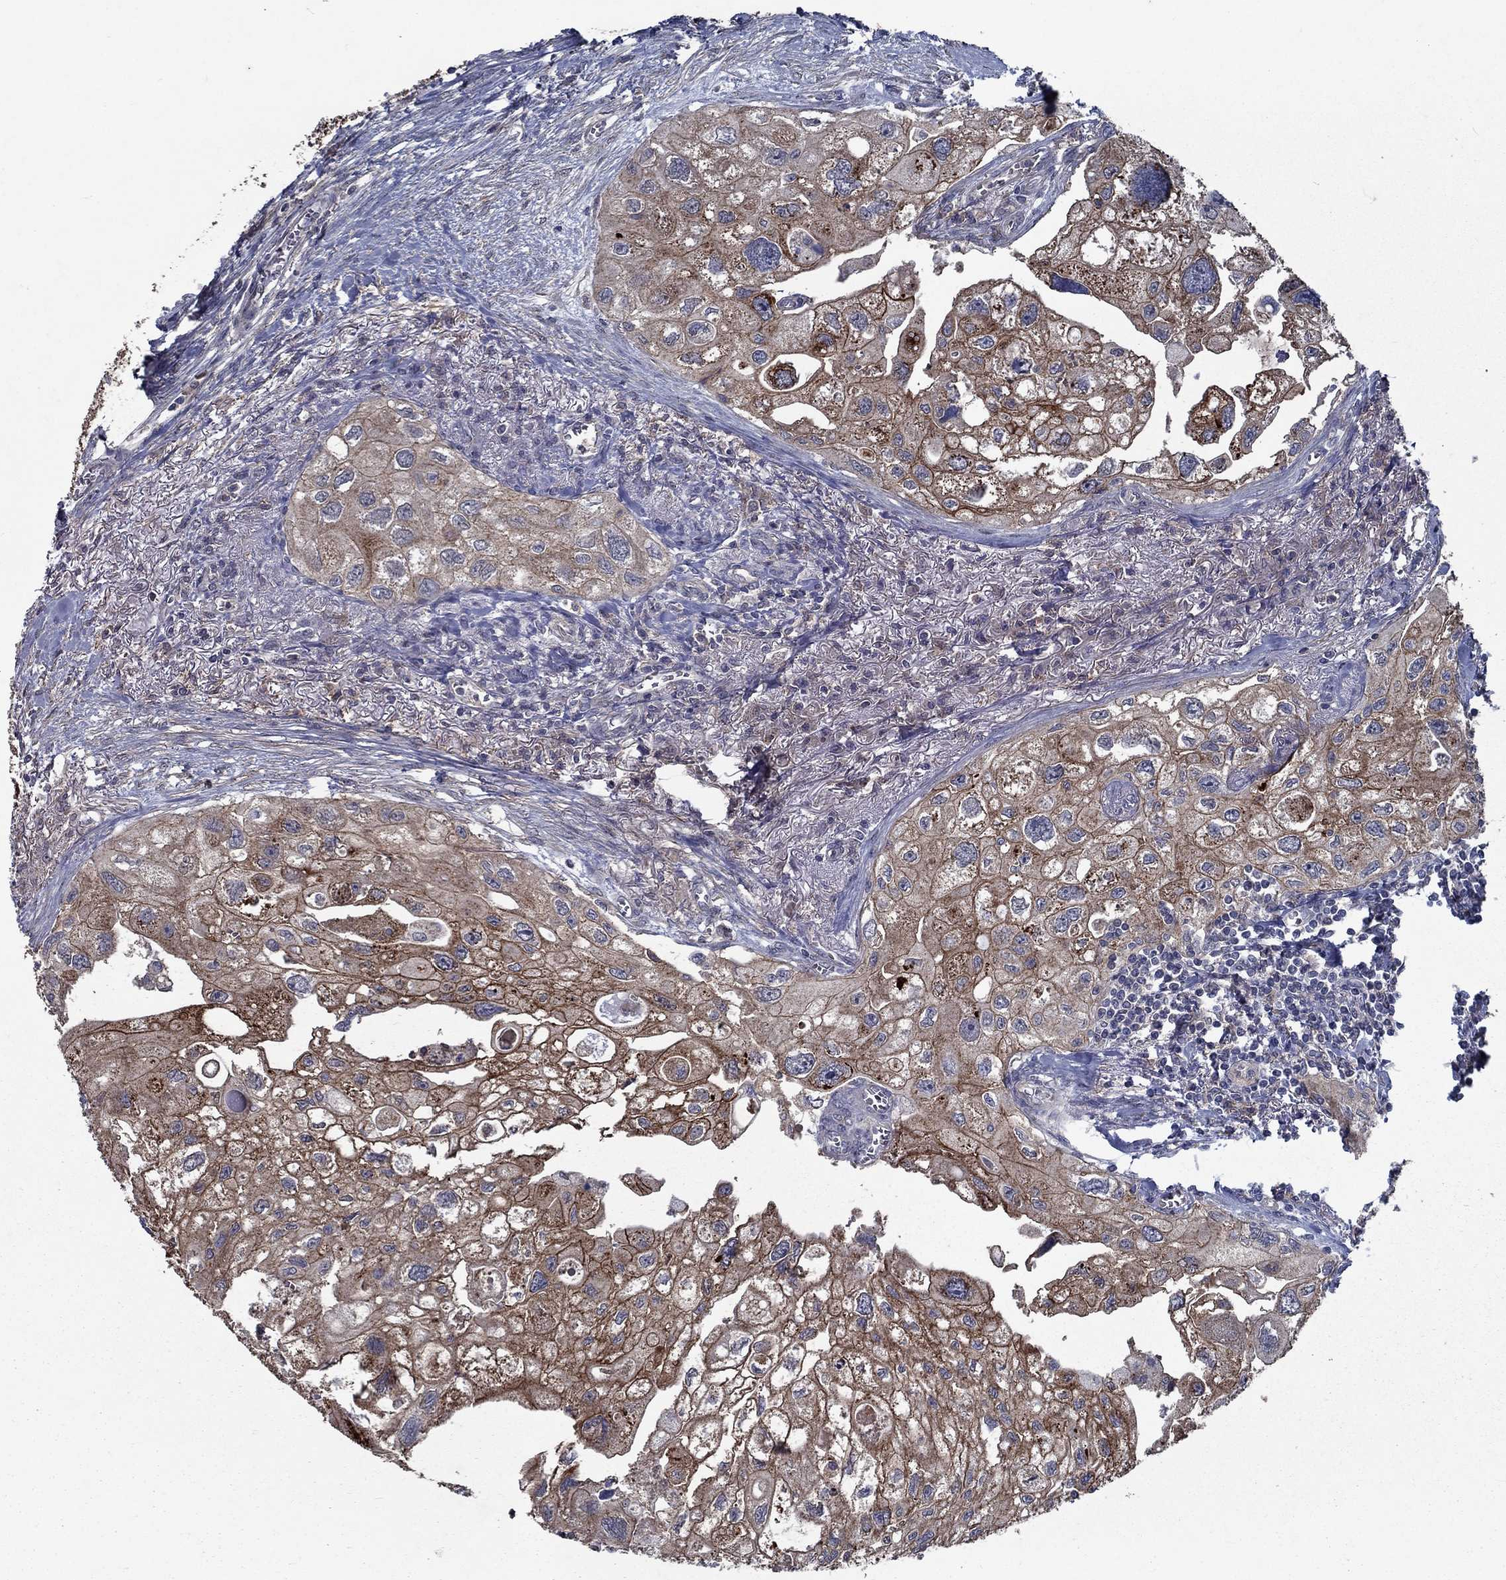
{"staining": {"intensity": "strong", "quantity": "25%-75%", "location": "cytoplasmic/membranous"}, "tissue": "urothelial cancer", "cell_type": "Tumor cells", "image_type": "cancer", "snomed": [{"axis": "morphology", "description": "Urothelial carcinoma, High grade"}, {"axis": "topography", "description": "Urinary bladder"}], "caption": "Urothelial carcinoma (high-grade) was stained to show a protein in brown. There is high levels of strong cytoplasmic/membranous staining in approximately 25%-75% of tumor cells.", "gene": "SLC44A1", "patient": {"sex": "male", "age": 59}}